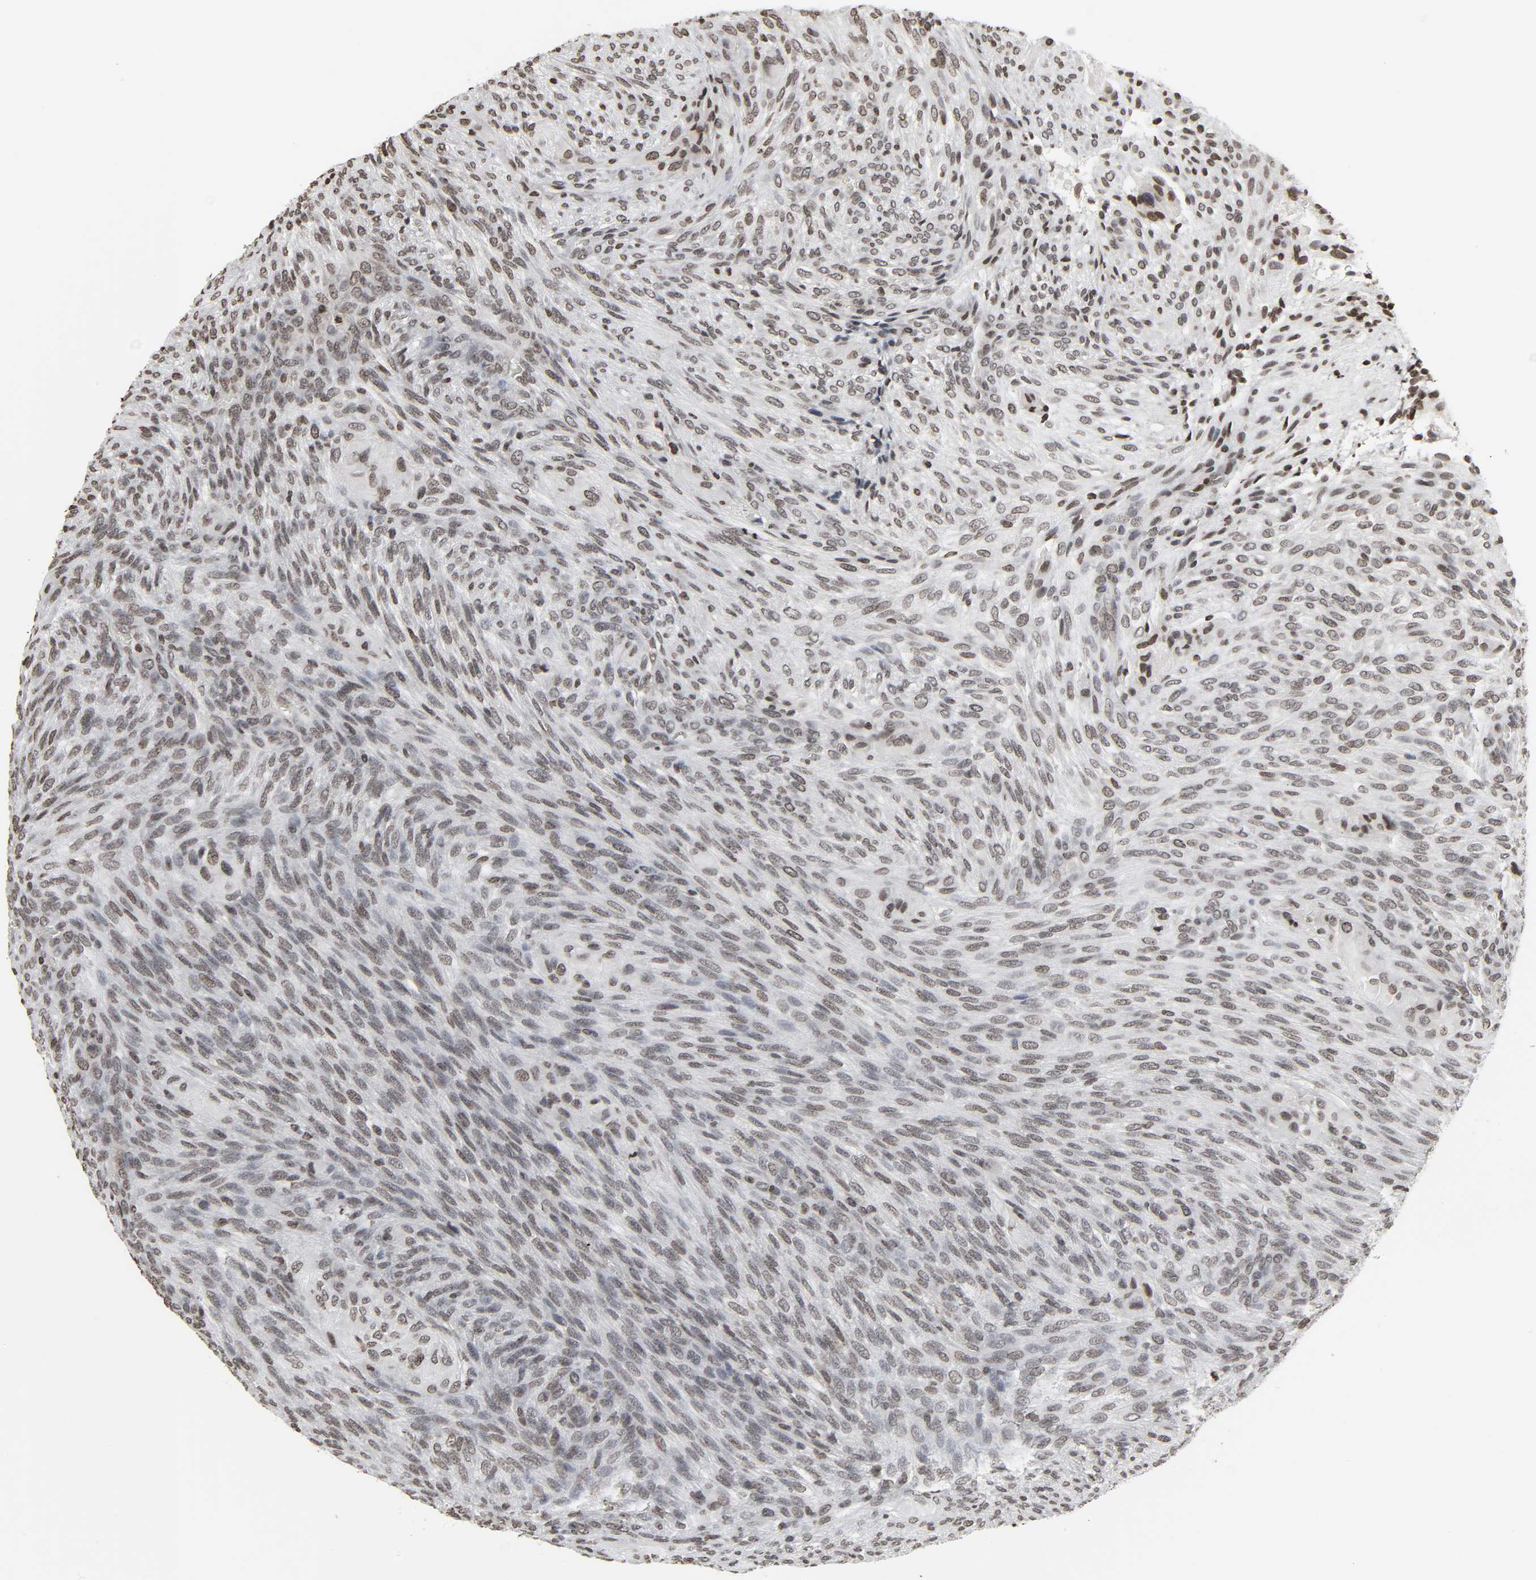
{"staining": {"intensity": "moderate", "quantity": ">75%", "location": "nuclear"}, "tissue": "glioma", "cell_type": "Tumor cells", "image_type": "cancer", "snomed": [{"axis": "morphology", "description": "Glioma, malignant, High grade"}, {"axis": "topography", "description": "Cerebral cortex"}], "caption": "DAB (3,3'-diaminobenzidine) immunohistochemical staining of malignant glioma (high-grade) shows moderate nuclear protein expression in about >75% of tumor cells.", "gene": "ELAVL1", "patient": {"sex": "female", "age": 55}}